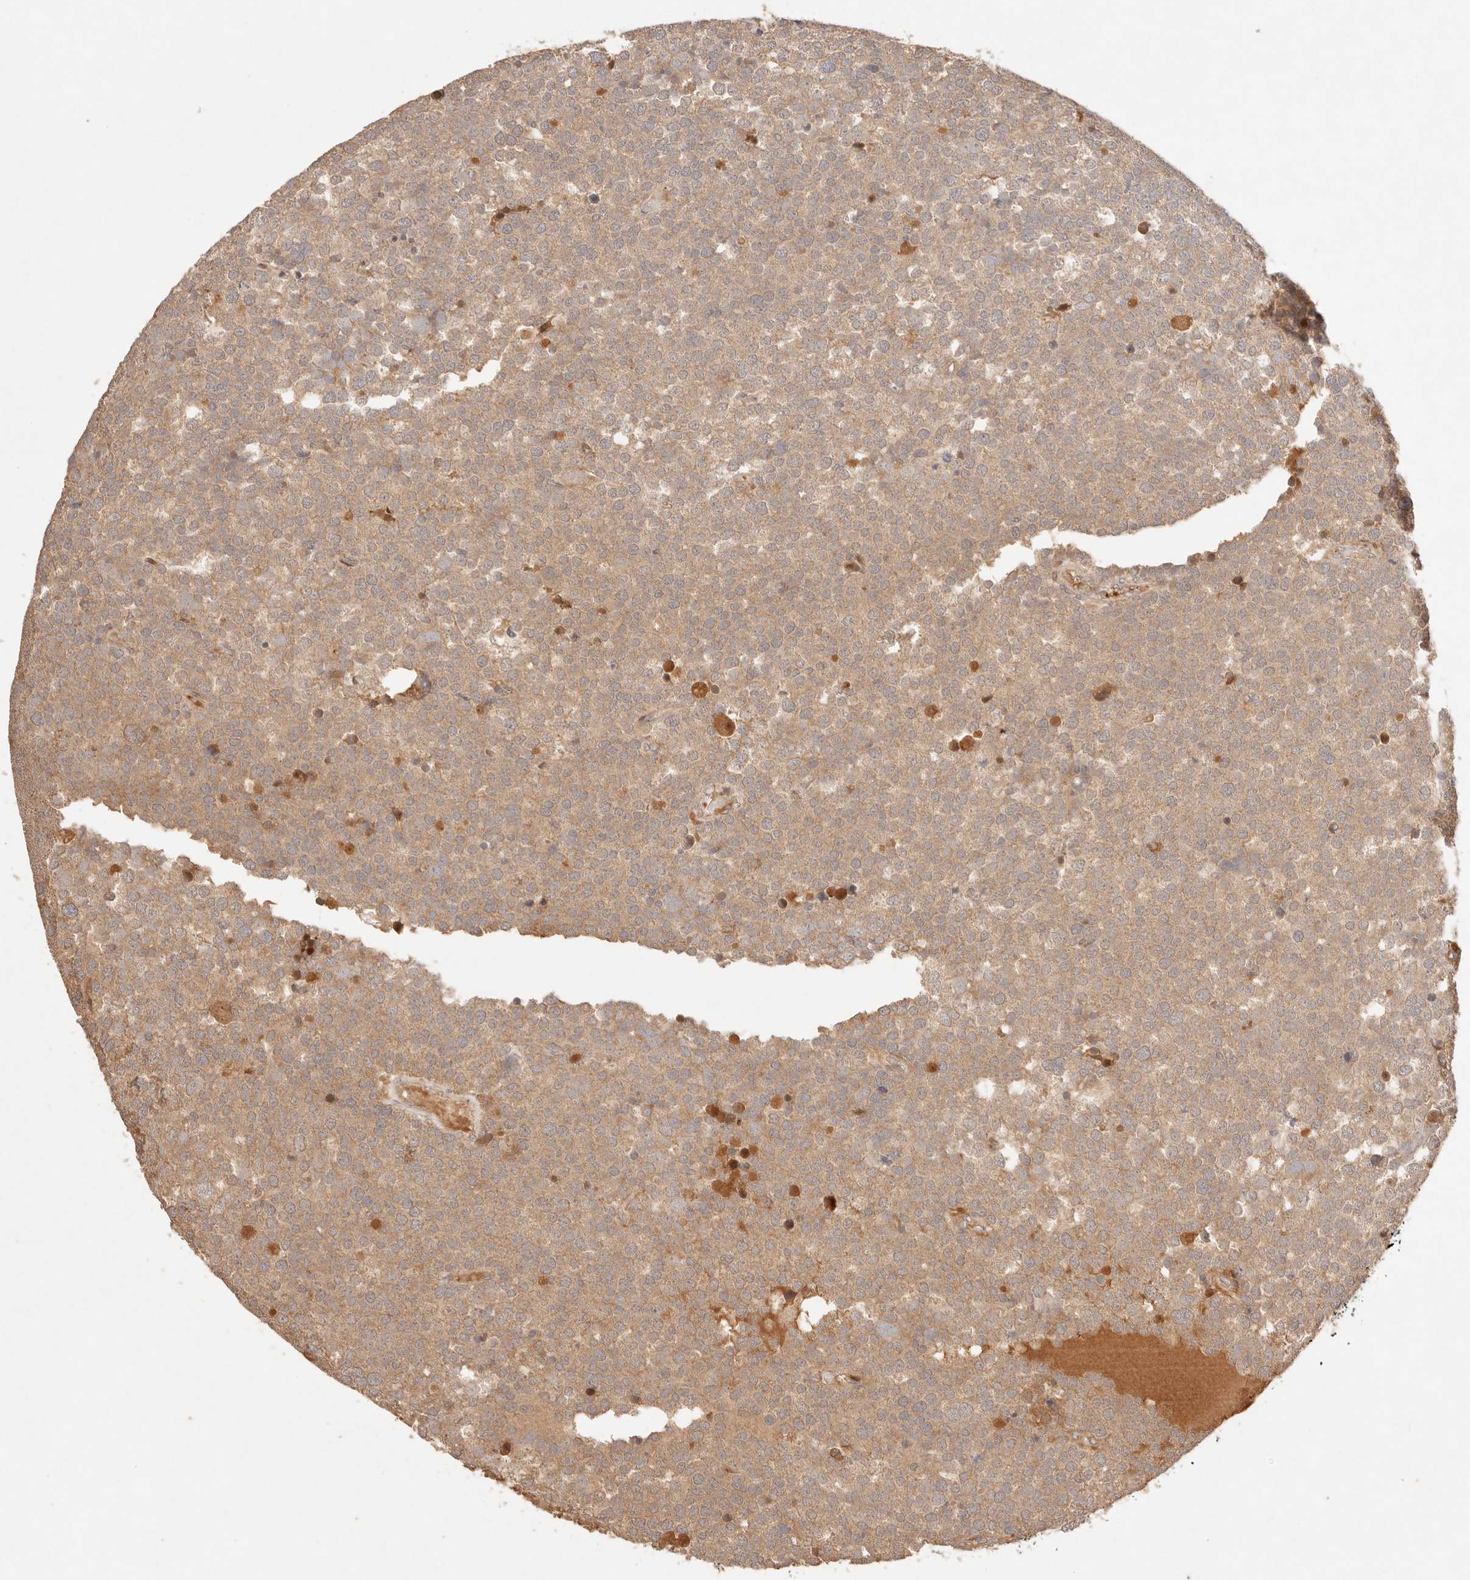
{"staining": {"intensity": "moderate", "quantity": ">75%", "location": "cytoplasmic/membranous"}, "tissue": "testis cancer", "cell_type": "Tumor cells", "image_type": "cancer", "snomed": [{"axis": "morphology", "description": "Seminoma, NOS"}, {"axis": "topography", "description": "Testis"}], "caption": "DAB immunohistochemical staining of testis seminoma demonstrates moderate cytoplasmic/membranous protein positivity in approximately >75% of tumor cells.", "gene": "PHLDA3", "patient": {"sex": "male", "age": 71}}